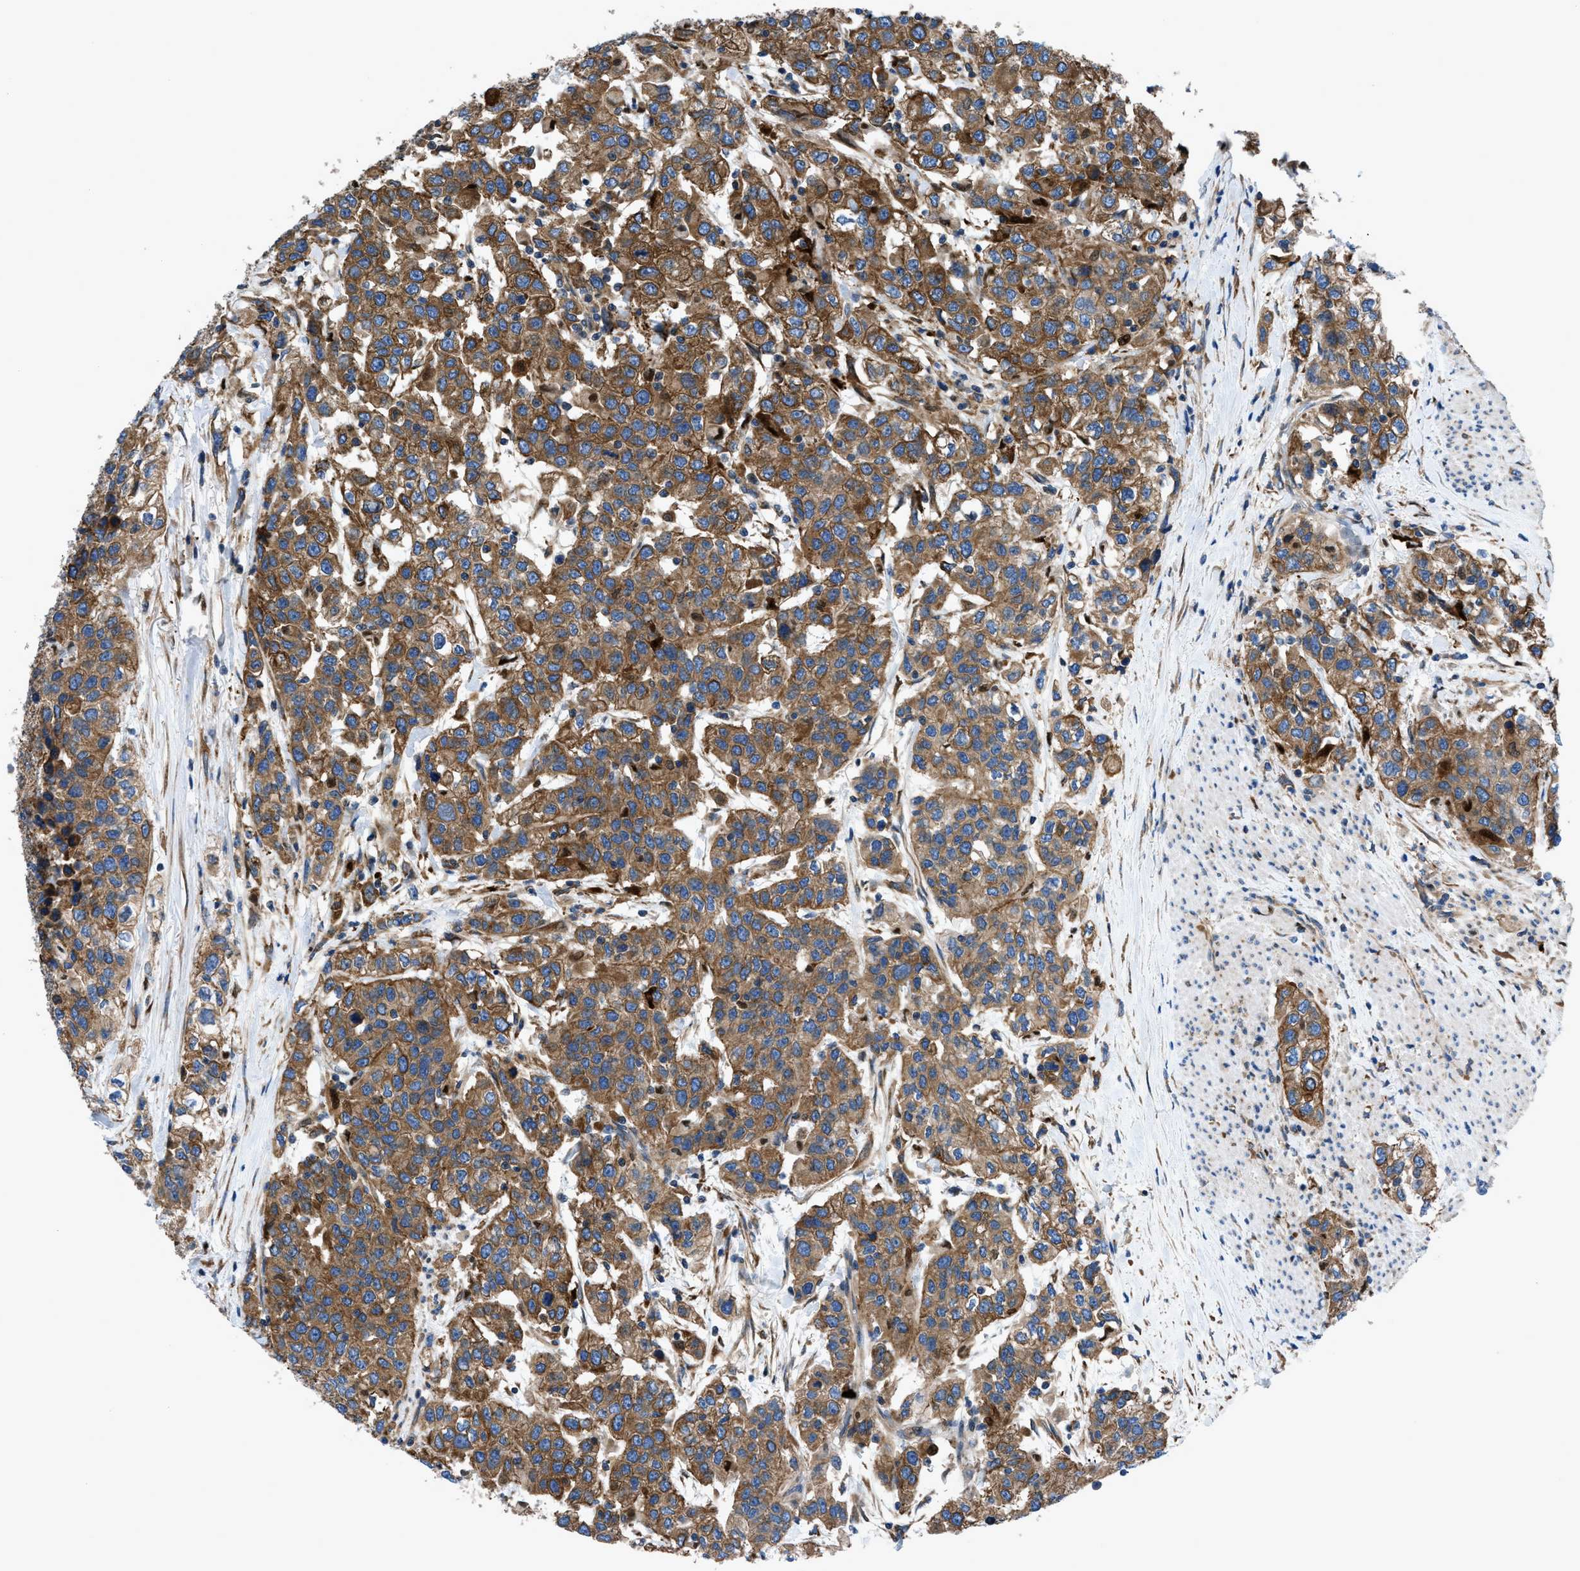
{"staining": {"intensity": "strong", "quantity": ">75%", "location": "cytoplasmic/membranous"}, "tissue": "urothelial cancer", "cell_type": "Tumor cells", "image_type": "cancer", "snomed": [{"axis": "morphology", "description": "Urothelial carcinoma, High grade"}, {"axis": "topography", "description": "Urinary bladder"}], "caption": "DAB immunohistochemical staining of human urothelial cancer exhibits strong cytoplasmic/membranous protein expression in approximately >75% of tumor cells.", "gene": "DMAC1", "patient": {"sex": "female", "age": 80}}